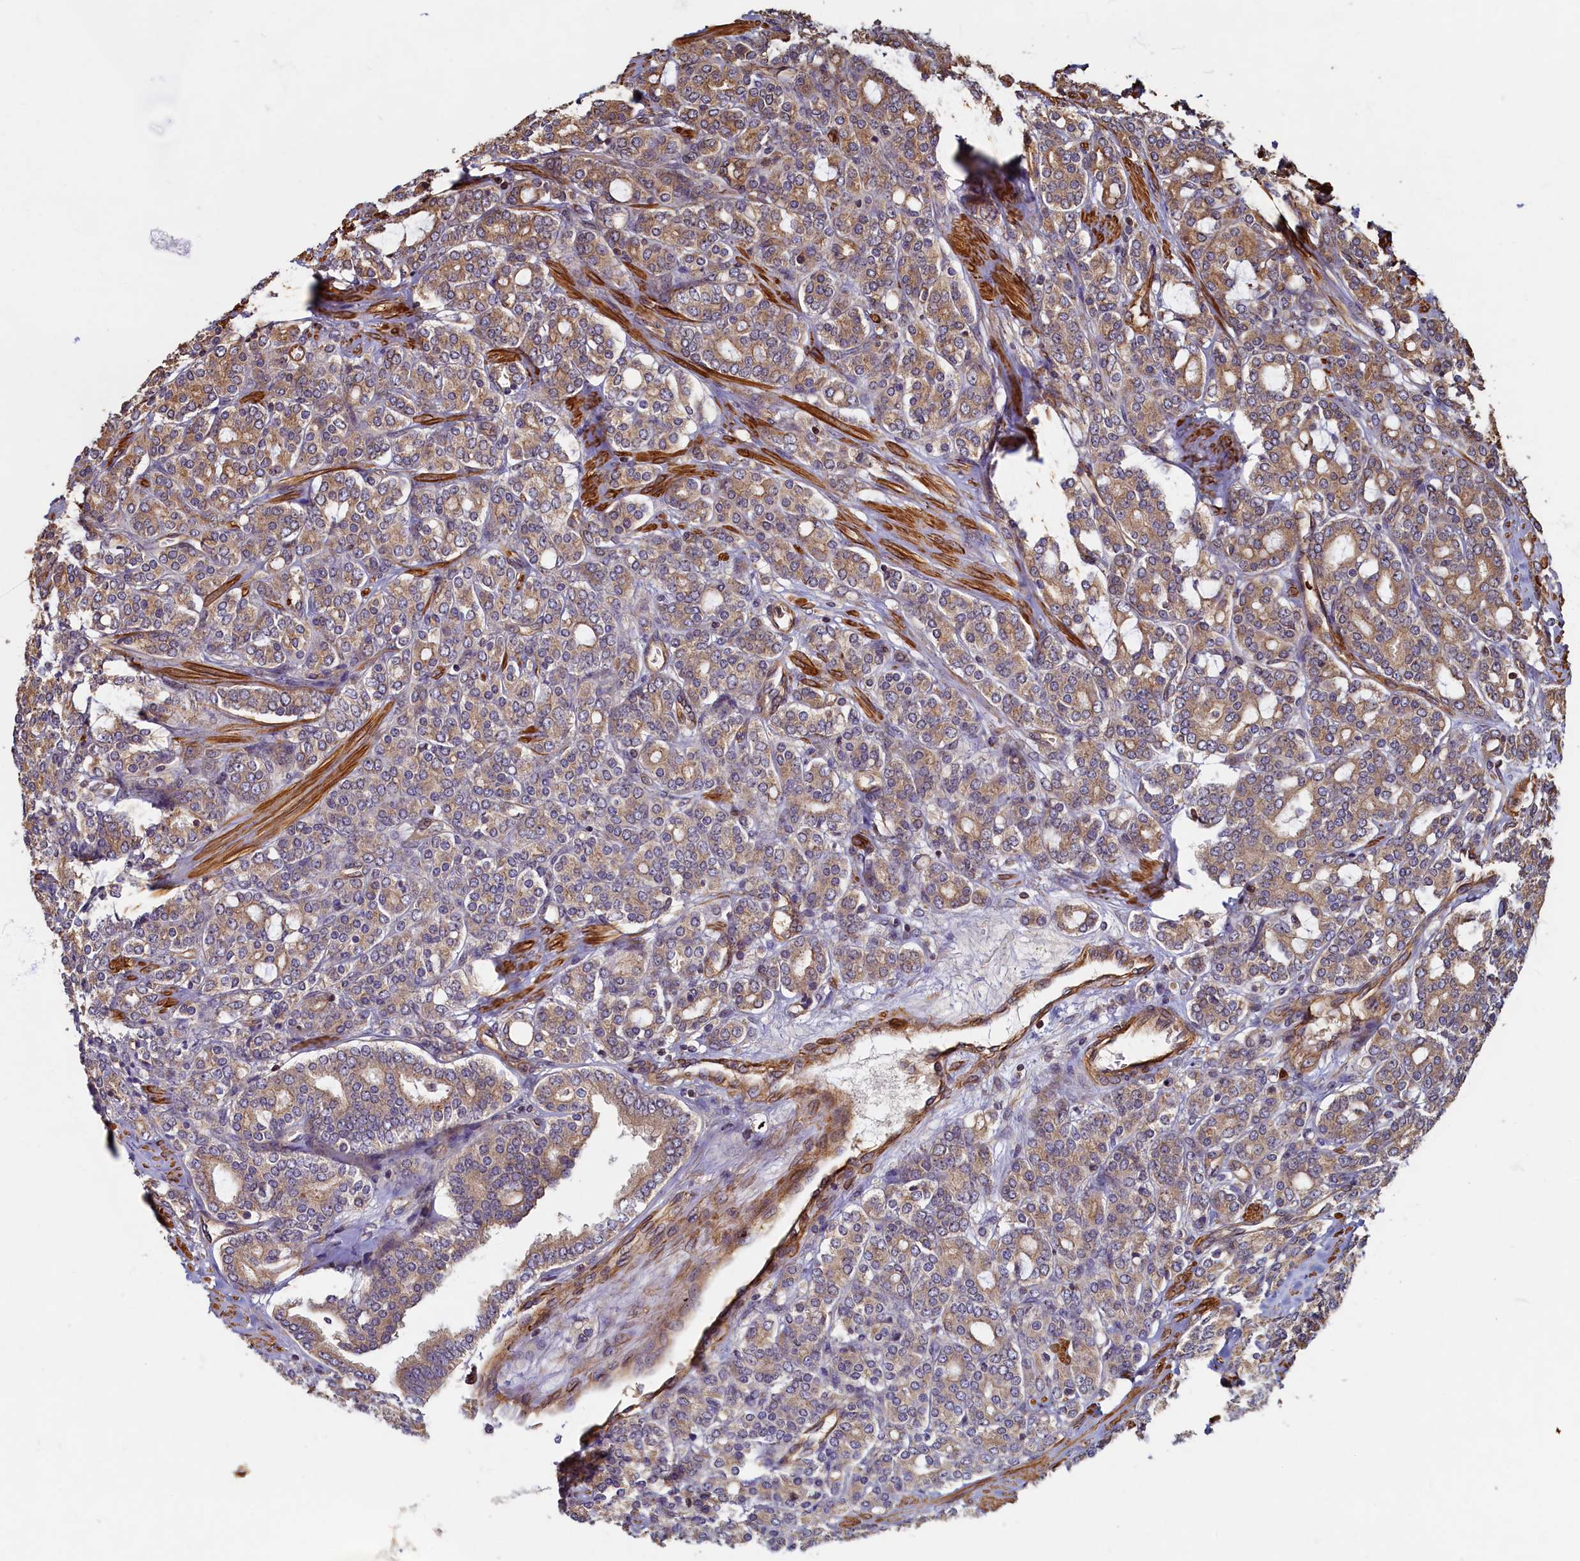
{"staining": {"intensity": "moderate", "quantity": ">75%", "location": "cytoplasmic/membranous"}, "tissue": "prostate cancer", "cell_type": "Tumor cells", "image_type": "cancer", "snomed": [{"axis": "morphology", "description": "Adenocarcinoma, High grade"}, {"axis": "topography", "description": "Prostate"}], "caption": "The histopathology image reveals staining of prostate adenocarcinoma (high-grade), revealing moderate cytoplasmic/membranous protein positivity (brown color) within tumor cells.", "gene": "CCDC102B", "patient": {"sex": "male", "age": 62}}